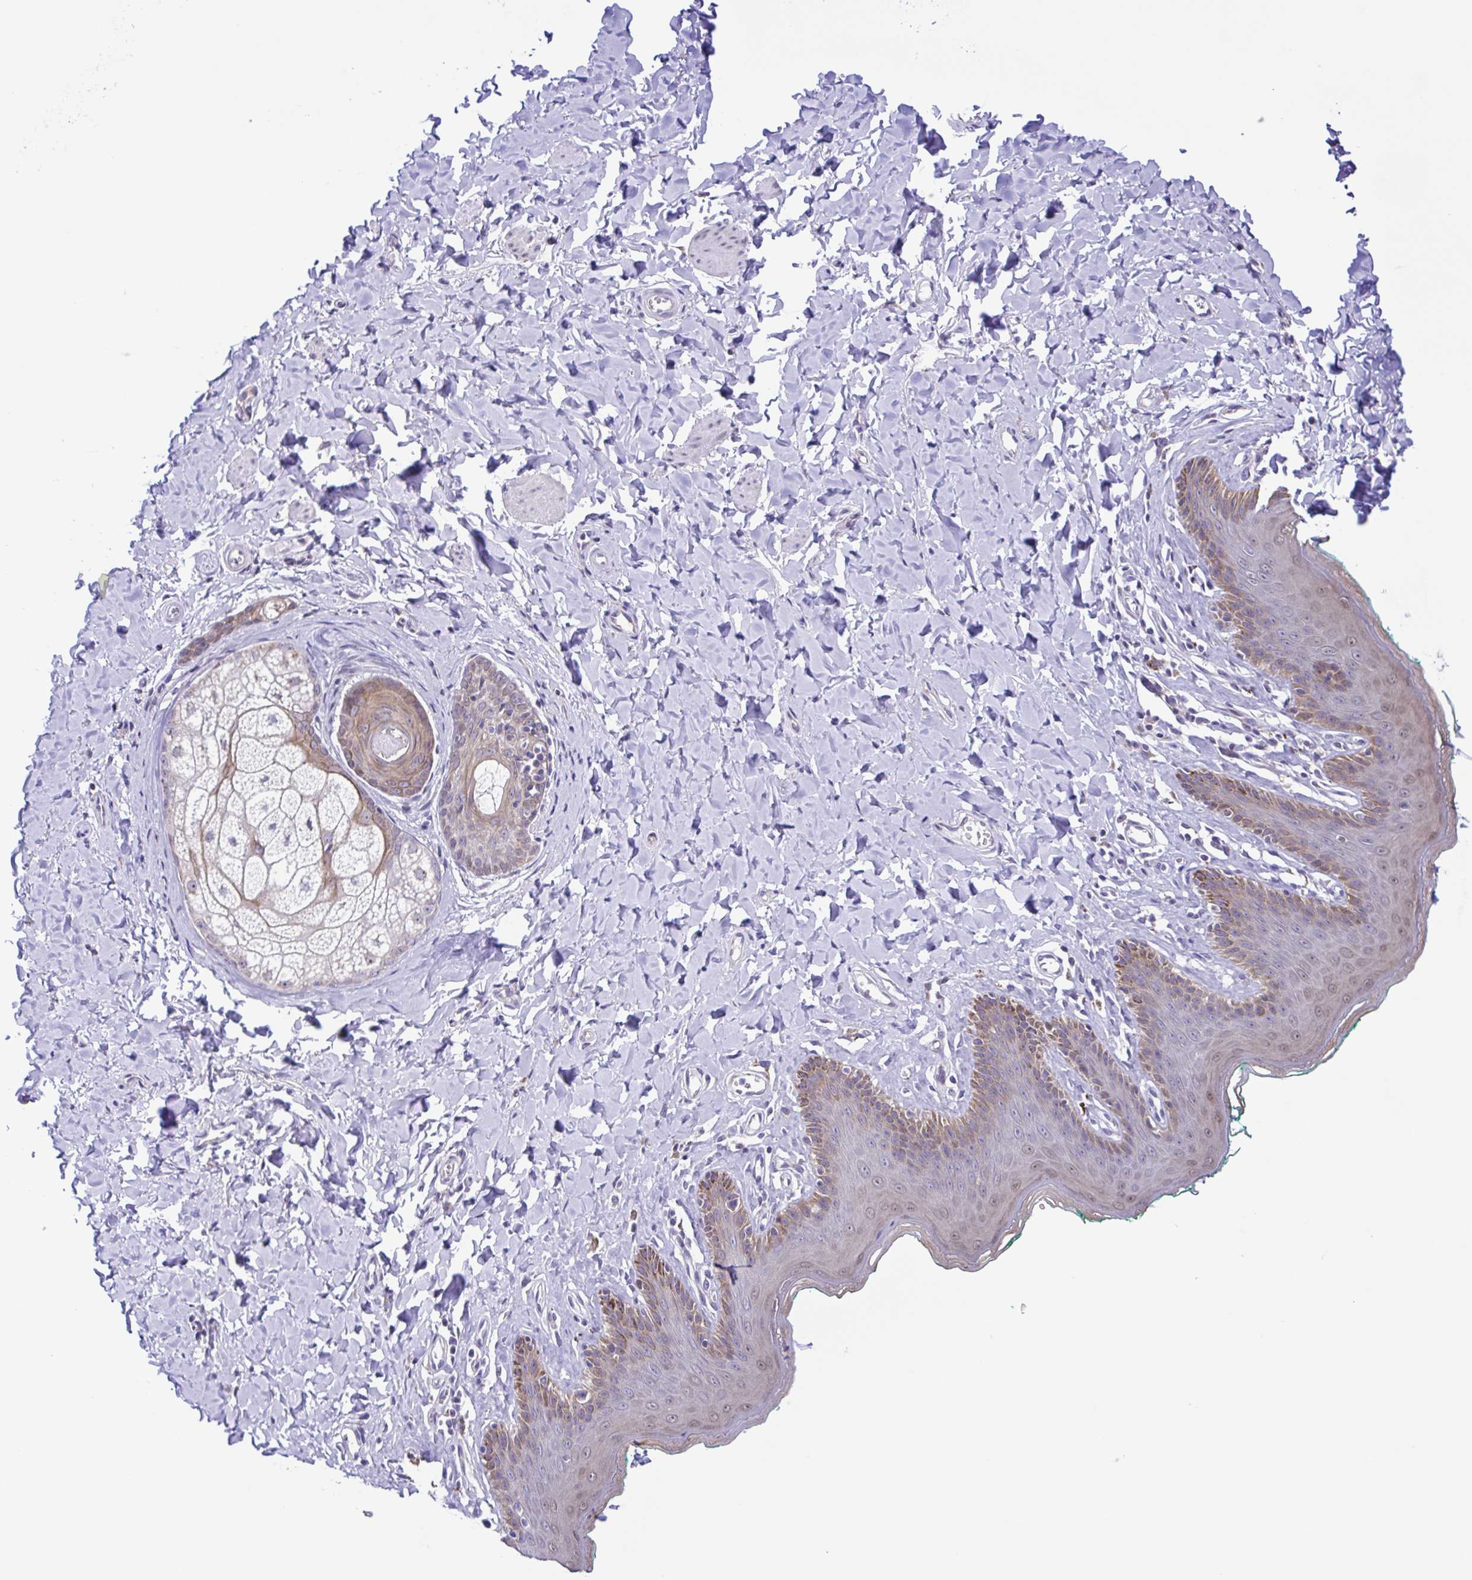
{"staining": {"intensity": "weak", "quantity": "25%-75%", "location": "cytoplasmic/membranous,nuclear"}, "tissue": "skin", "cell_type": "Epidermal cells", "image_type": "normal", "snomed": [{"axis": "morphology", "description": "Normal tissue, NOS"}, {"axis": "topography", "description": "Vulva"}, {"axis": "topography", "description": "Peripheral nerve tissue"}], "caption": "This is an image of immunohistochemistry staining of unremarkable skin, which shows weak positivity in the cytoplasmic/membranous,nuclear of epidermal cells.", "gene": "ENSG00000286022", "patient": {"sex": "female", "age": 66}}